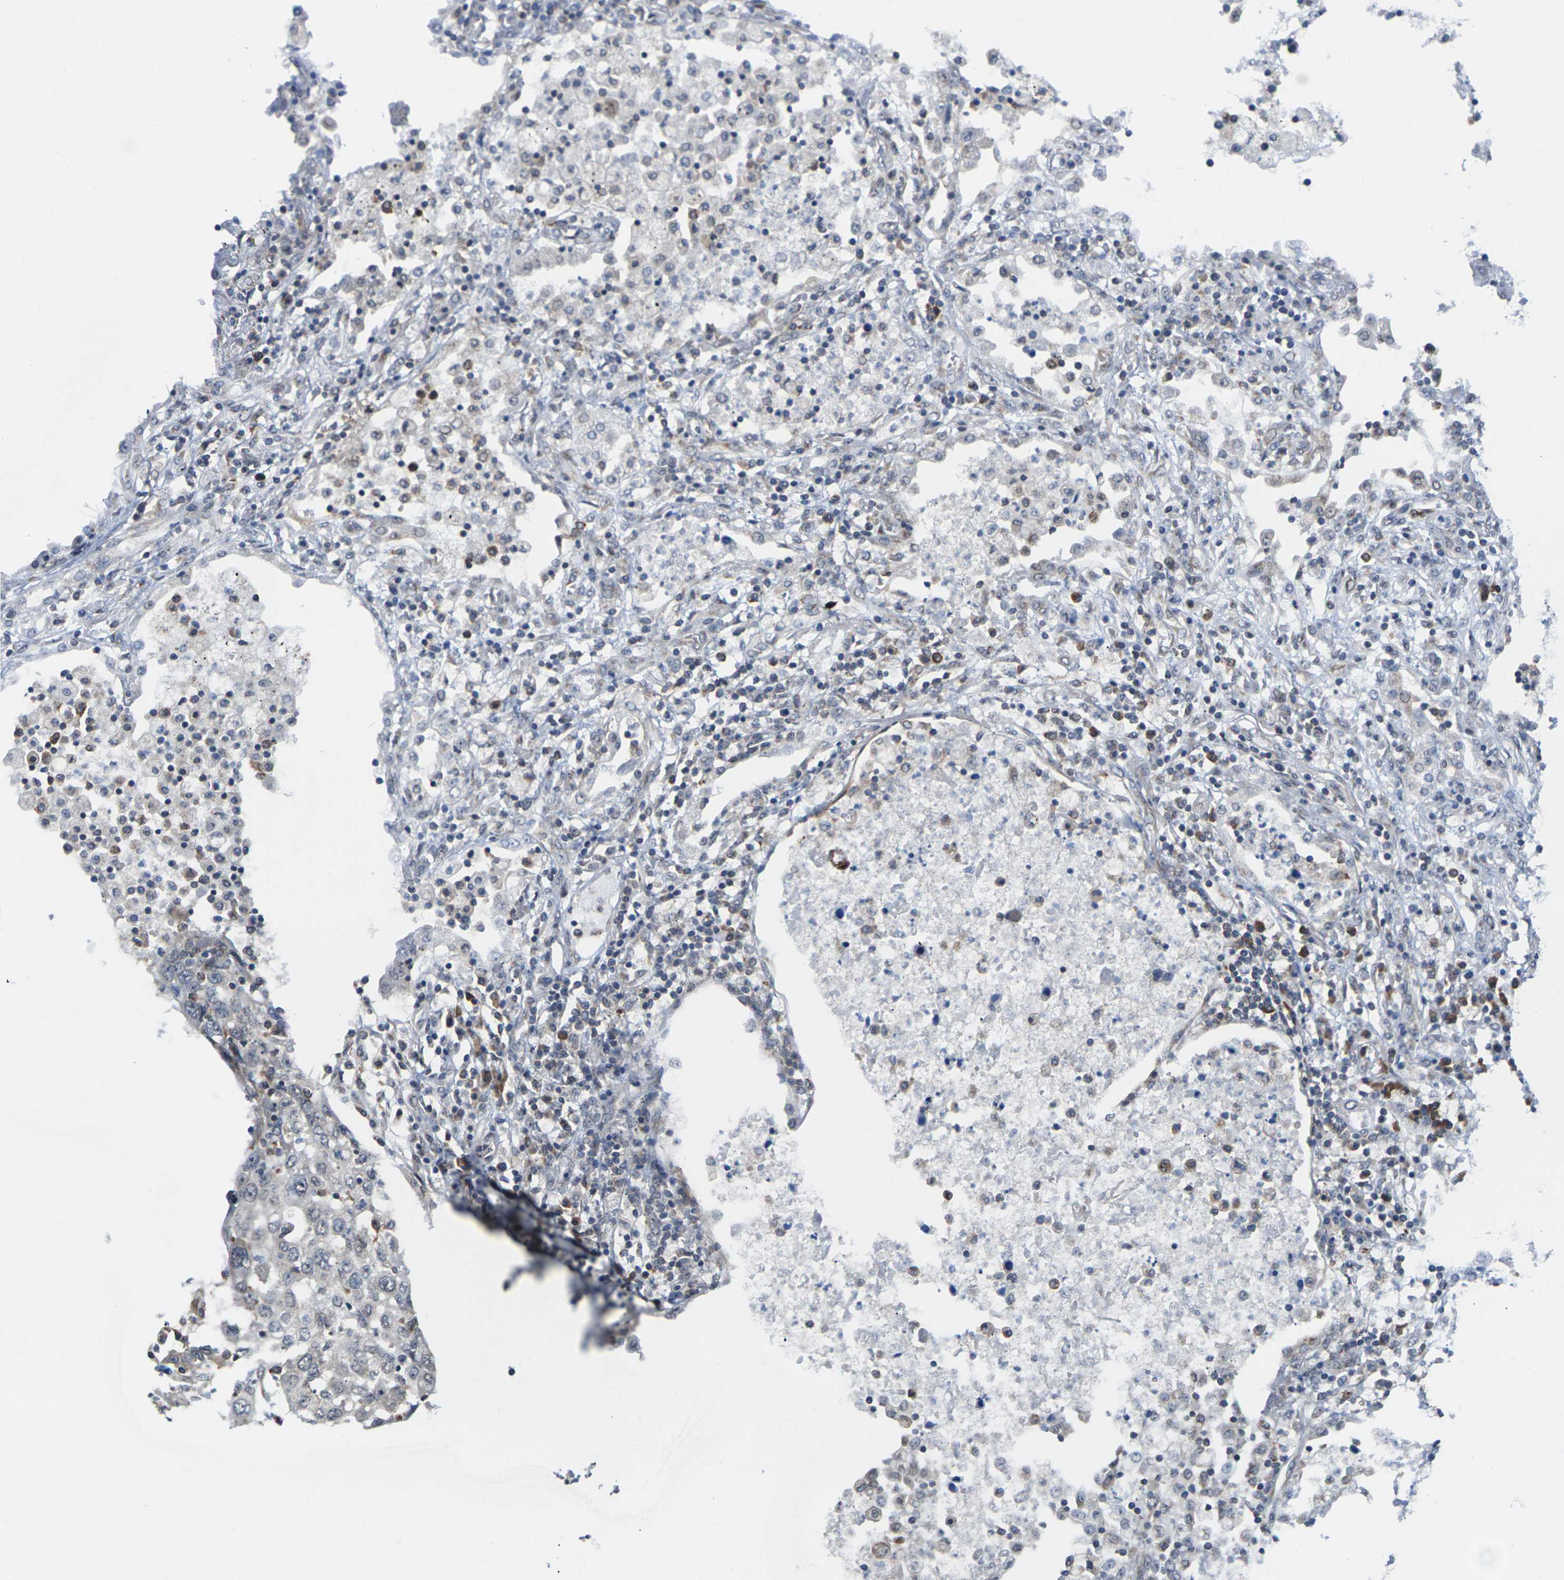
{"staining": {"intensity": "weak", "quantity": "<25%", "location": "cytoplasmic/membranous"}, "tissue": "lung cancer", "cell_type": "Tumor cells", "image_type": "cancer", "snomed": [{"axis": "morphology", "description": "Squamous cell carcinoma, NOS"}, {"axis": "topography", "description": "Lung"}], "caption": "Immunohistochemical staining of lung cancer (squamous cell carcinoma) shows no significant positivity in tumor cells.", "gene": "PDZK1IP1", "patient": {"sex": "female", "age": 63}}